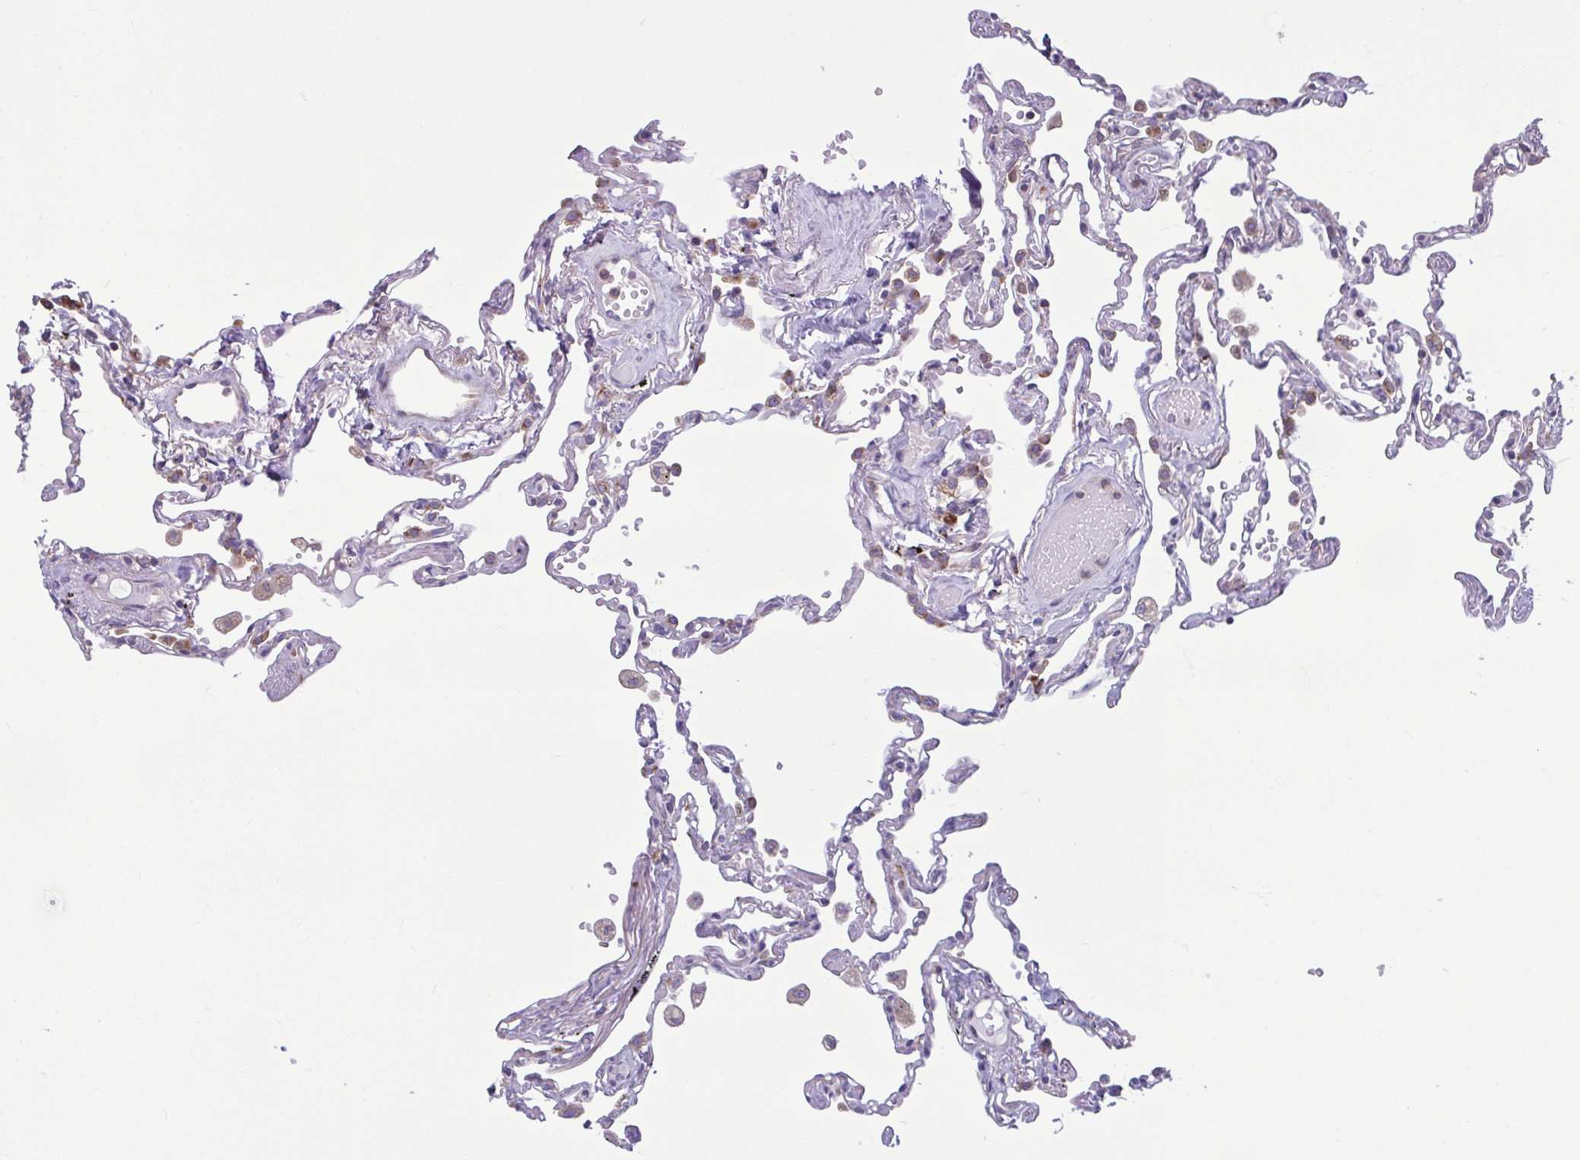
{"staining": {"intensity": "moderate", "quantity": "25%-75%", "location": "cytoplasmic/membranous"}, "tissue": "lung", "cell_type": "Alveolar cells", "image_type": "normal", "snomed": [{"axis": "morphology", "description": "Normal tissue, NOS"}, {"axis": "topography", "description": "Lung"}], "caption": "The micrograph shows immunohistochemical staining of benign lung. There is moderate cytoplasmic/membranous expression is identified in about 25%-75% of alveolar cells. (DAB (3,3'-diaminobenzidine) = brown stain, brightfield microscopy at high magnification).", "gene": "RPS16", "patient": {"sex": "female", "age": 67}}